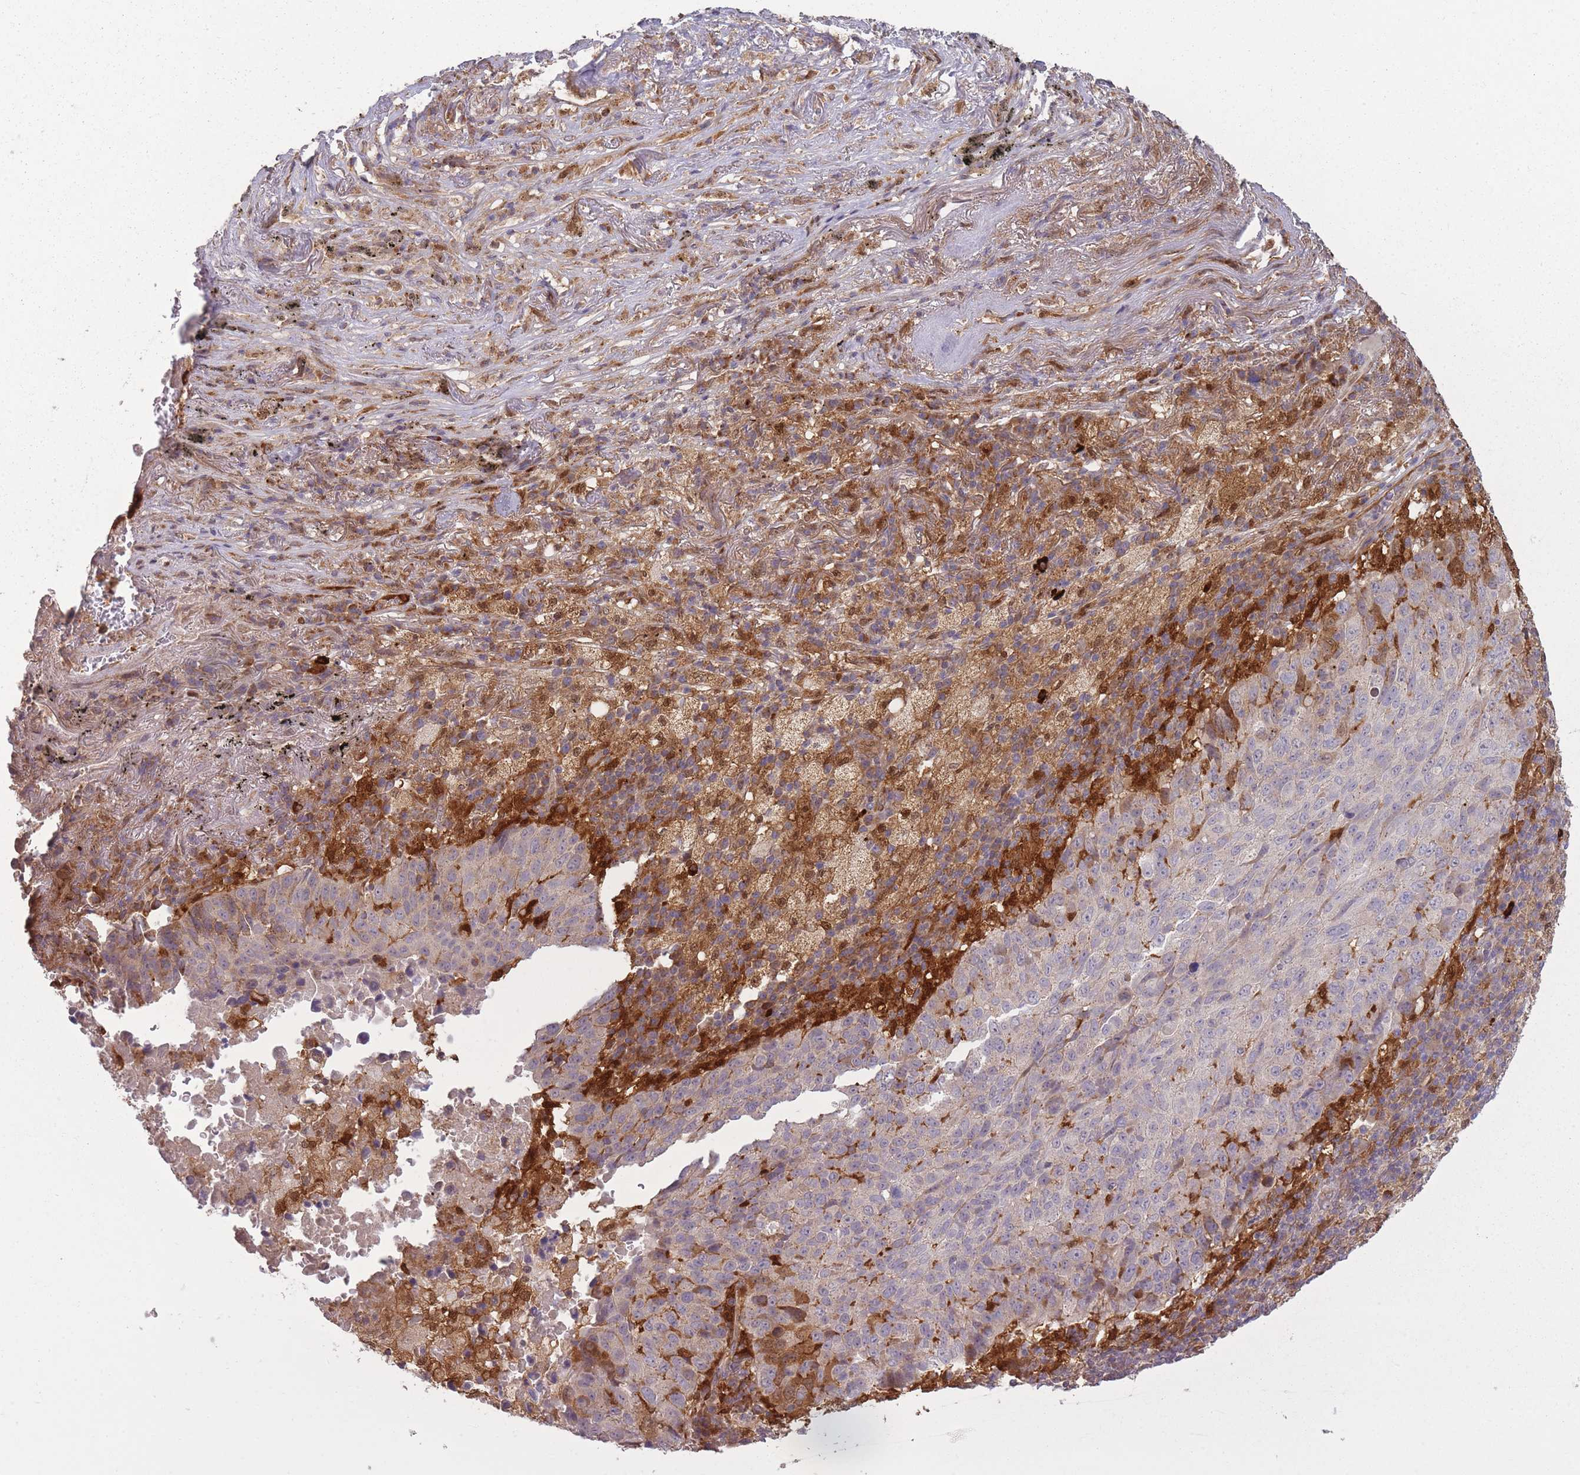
{"staining": {"intensity": "moderate", "quantity": "<25%", "location": "cytoplasmic/membranous"}, "tissue": "lung cancer", "cell_type": "Tumor cells", "image_type": "cancer", "snomed": [{"axis": "morphology", "description": "Squamous cell carcinoma, NOS"}, {"axis": "topography", "description": "Lung"}], "caption": "The photomicrograph demonstrates staining of lung squamous cell carcinoma, revealing moderate cytoplasmic/membranous protein positivity (brown color) within tumor cells. (brown staining indicates protein expression, while blue staining denotes nuclei).", "gene": "LGALS9", "patient": {"sex": "male", "age": 73}}